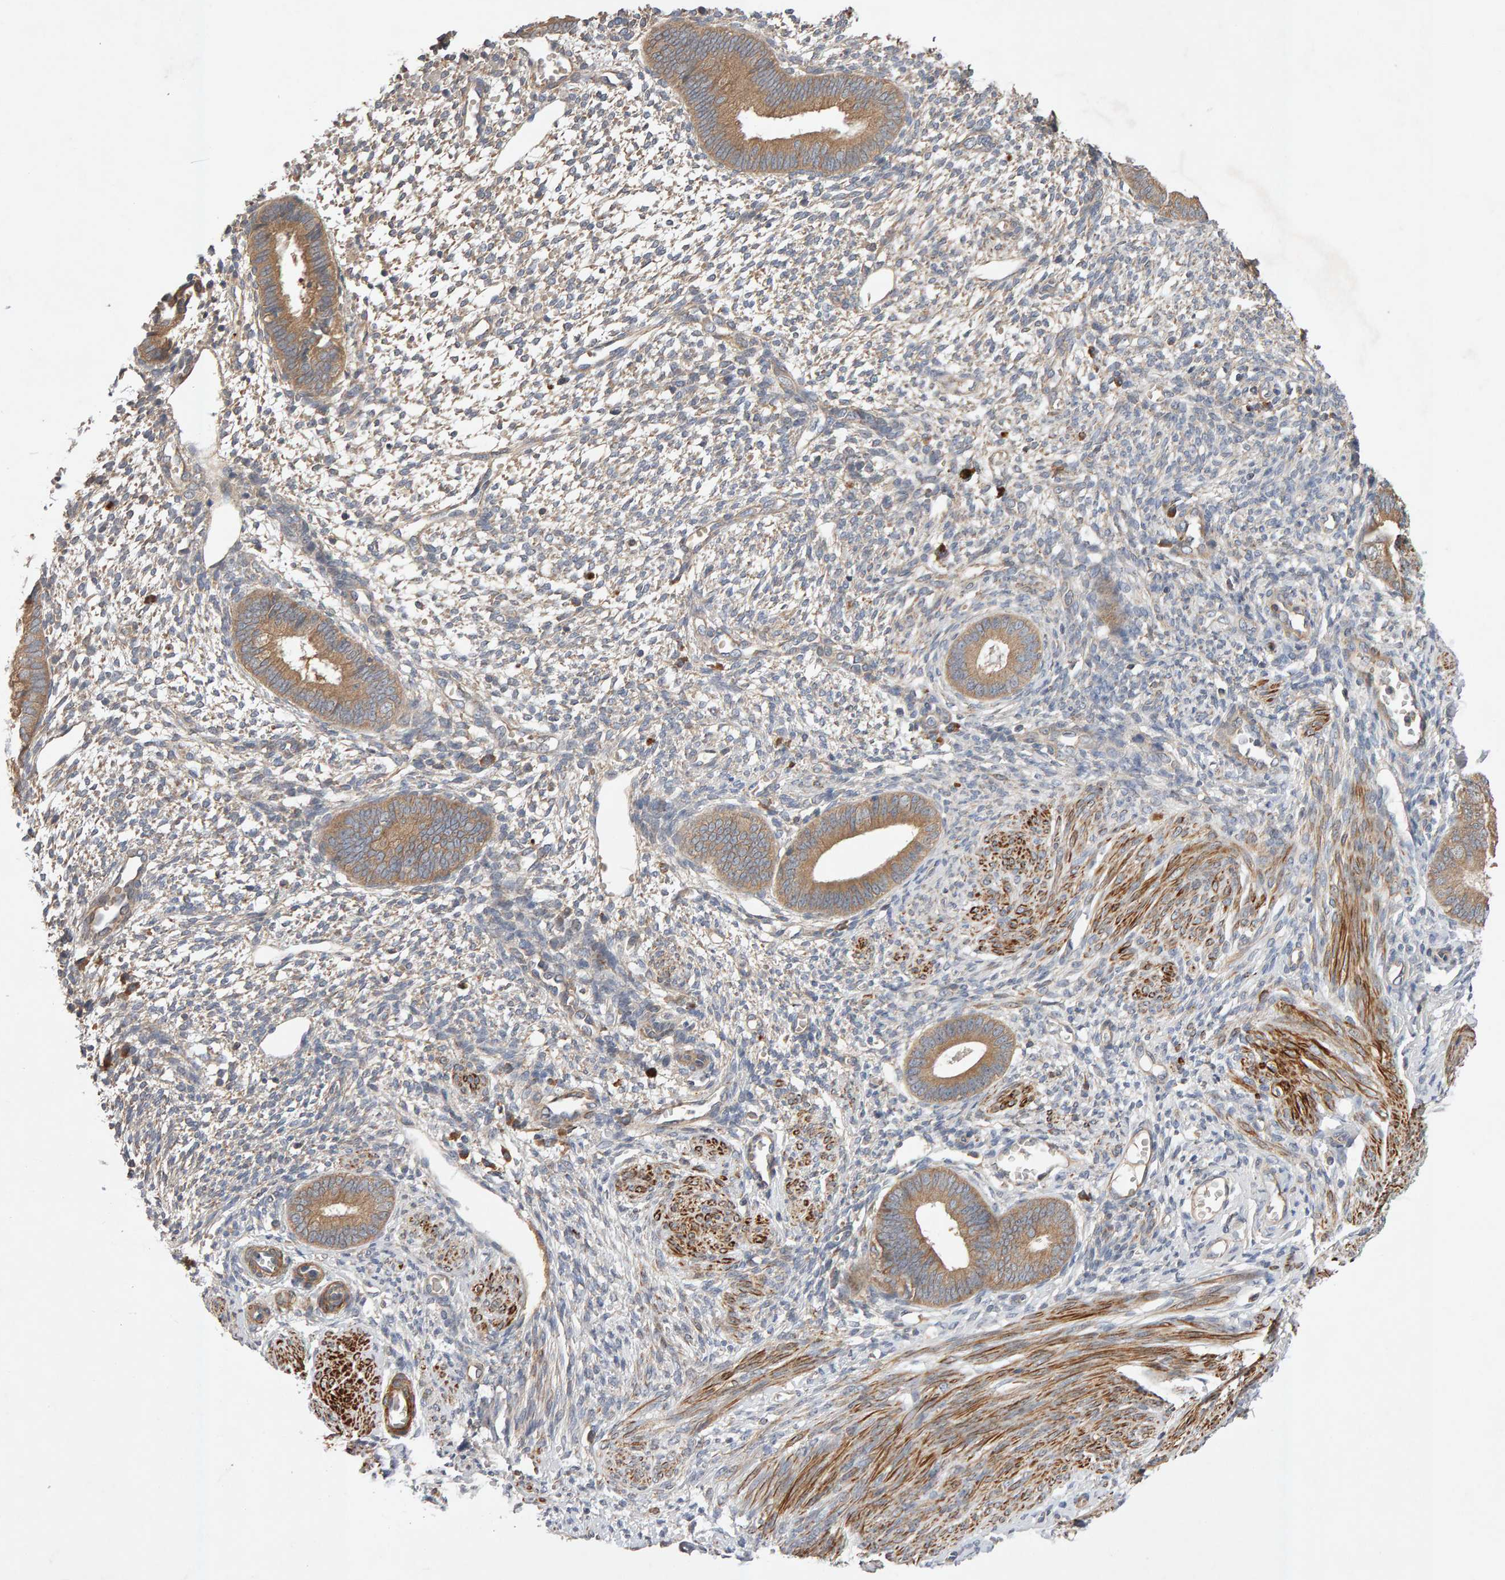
{"staining": {"intensity": "negative", "quantity": "none", "location": "none"}, "tissue": "endometrium", "cell_type": "Cells in endometrial stroma", "image_type": "normal", "snomed": [{"axis": "morphology", "description": "Normal tissue, NOS"}, {"axis": "topography", "description": "Endometrium"}], "caption": "IHC micrograph of unremarkable human endometrium stained for a protein (brown), which reveals no staining in cells in endometrial stroma.", "gene": "RNF19A", "patient": {"sex": "female", "age": 46}}